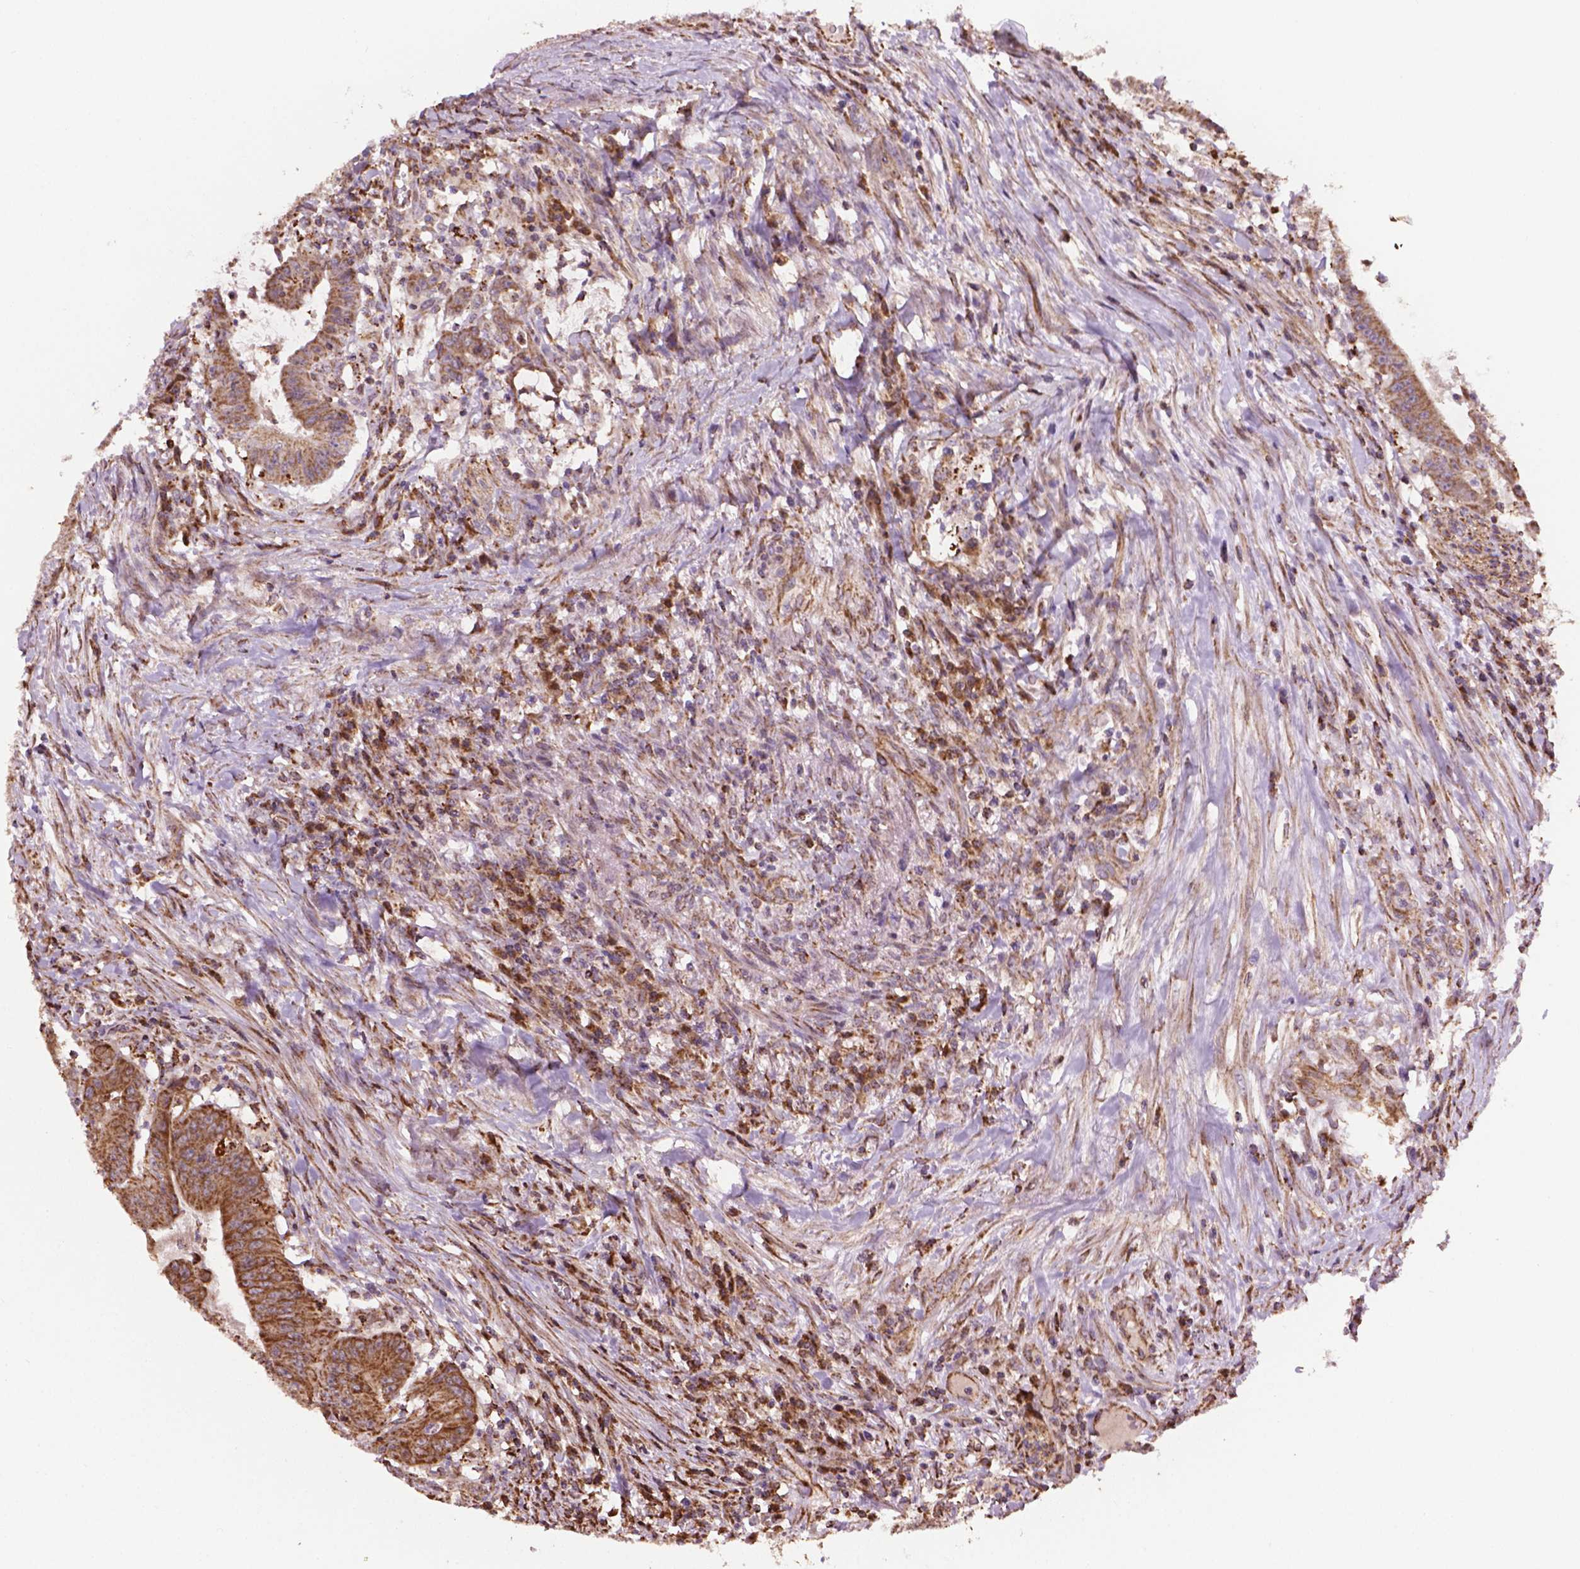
{"staining": {"intensity": "weak", "quantity": ">75%", "location": "cytoplasmic/membranous"}, "tissue": "colorectal cancer", "cell_type": "Tumor cells", "image_type": "cancer", "snomed": [{"axis": "morphology", "description": "Adenocarcinoma, NOS"}, {"axis": "topography", "description": "Colon"}], "caption": "Weak cytoplasmic/membranous positivity for a protein is appreciated in about >75% of tumor cells of adenocarcinoma (colorectal) using immunohistochemistry (IHC).", "gene": "HS3ST3A1", "patient": {"sex": "male", "age": 33}}